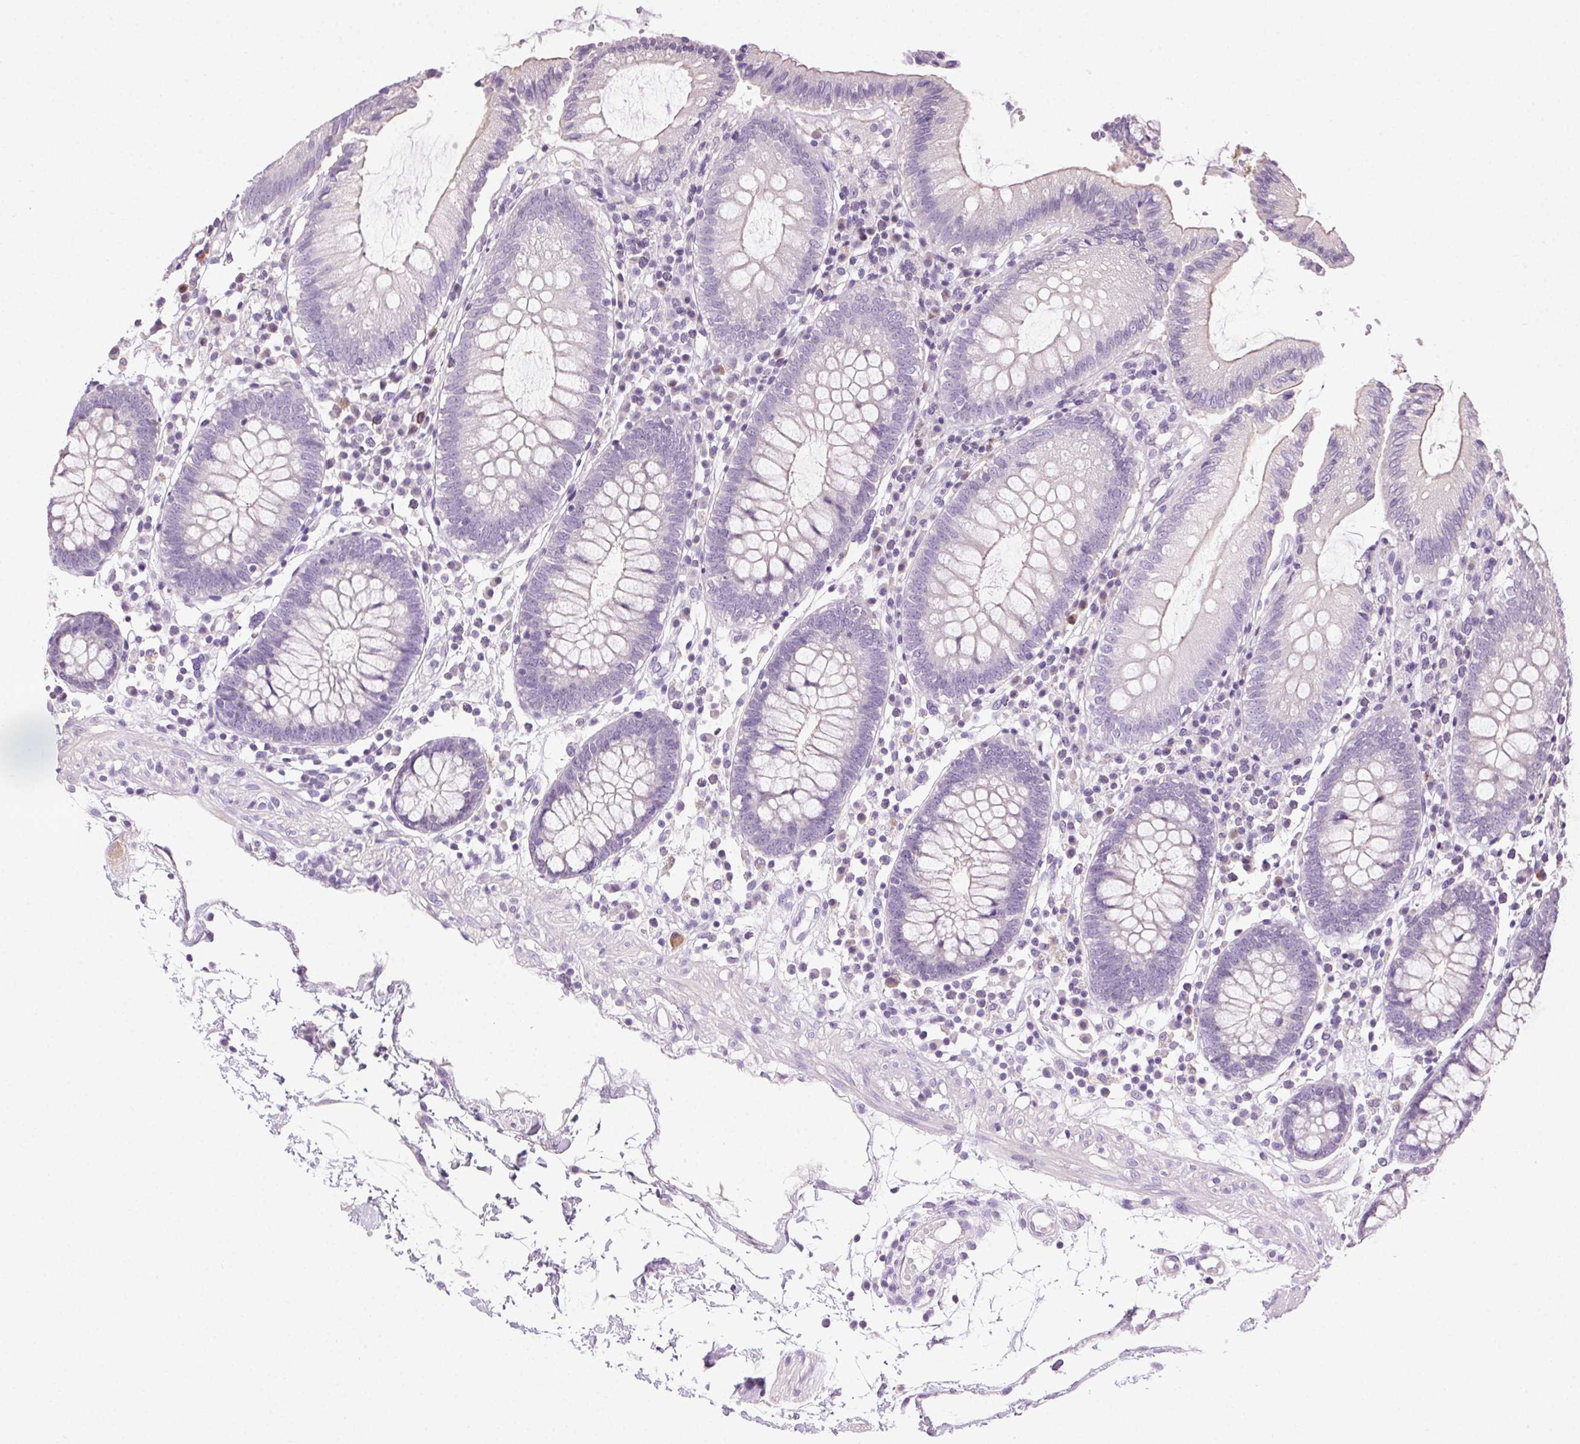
{"staining": {"intensity": "negative", "quantity": "none", "location": "none"}, "tissue": "colon", "cell_type": "Endothelial cells", "image_type": "normal", "snomed": [{"axis": "morphology", "description": "Normal tissue, NOS"}, {"axis": "morphology", "description": "Adenocarcinoma, NOS"}, {"axis": "topography", "description": "Colon"}], "caption": "This is an immunohistochemistry (IHC) micrograph of benign colon. There is no positivity in endothelial cells.", "gene": "SYCE2", "patient": {"sex": "male", "age": 83}}